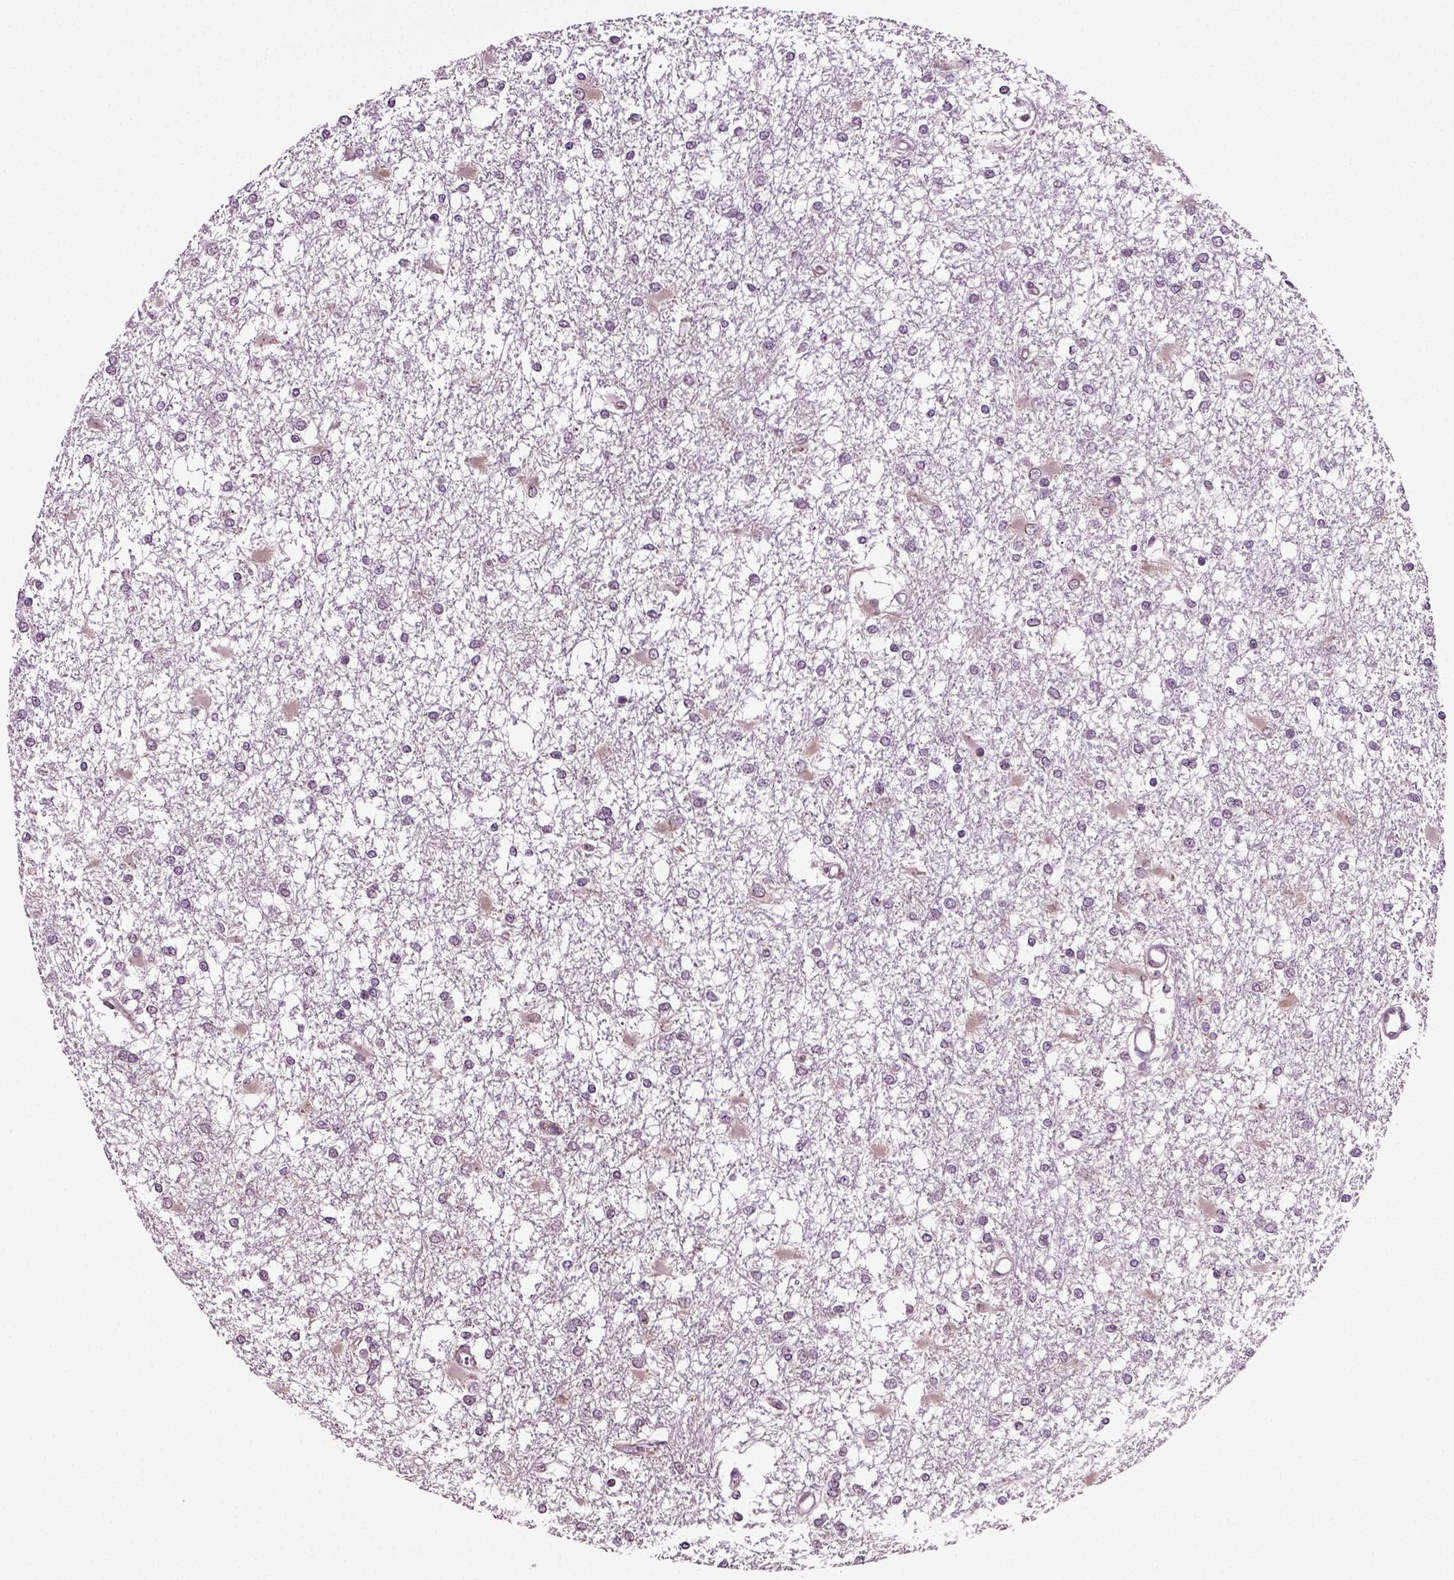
{"staining": {"intensity": "negative", "quantity": "none", "location": "none"}, "tissue": "glioma", "cell_type": "Tumor cells", "image_type": "cancer", "snomed": [{"axis": "morphology", "description": "Glioma, malignant, High grade"}, {"axis": "topography", "description": "Cerebral cortex"}], "caption": "DAB immunohistochemical staining of glioma displays no significant positivity in tumor cells. (IHC, brightfield microscopy, high magnification).", "gene": "KNSTRN", "patient": {"sex": "male", "age": 79}}